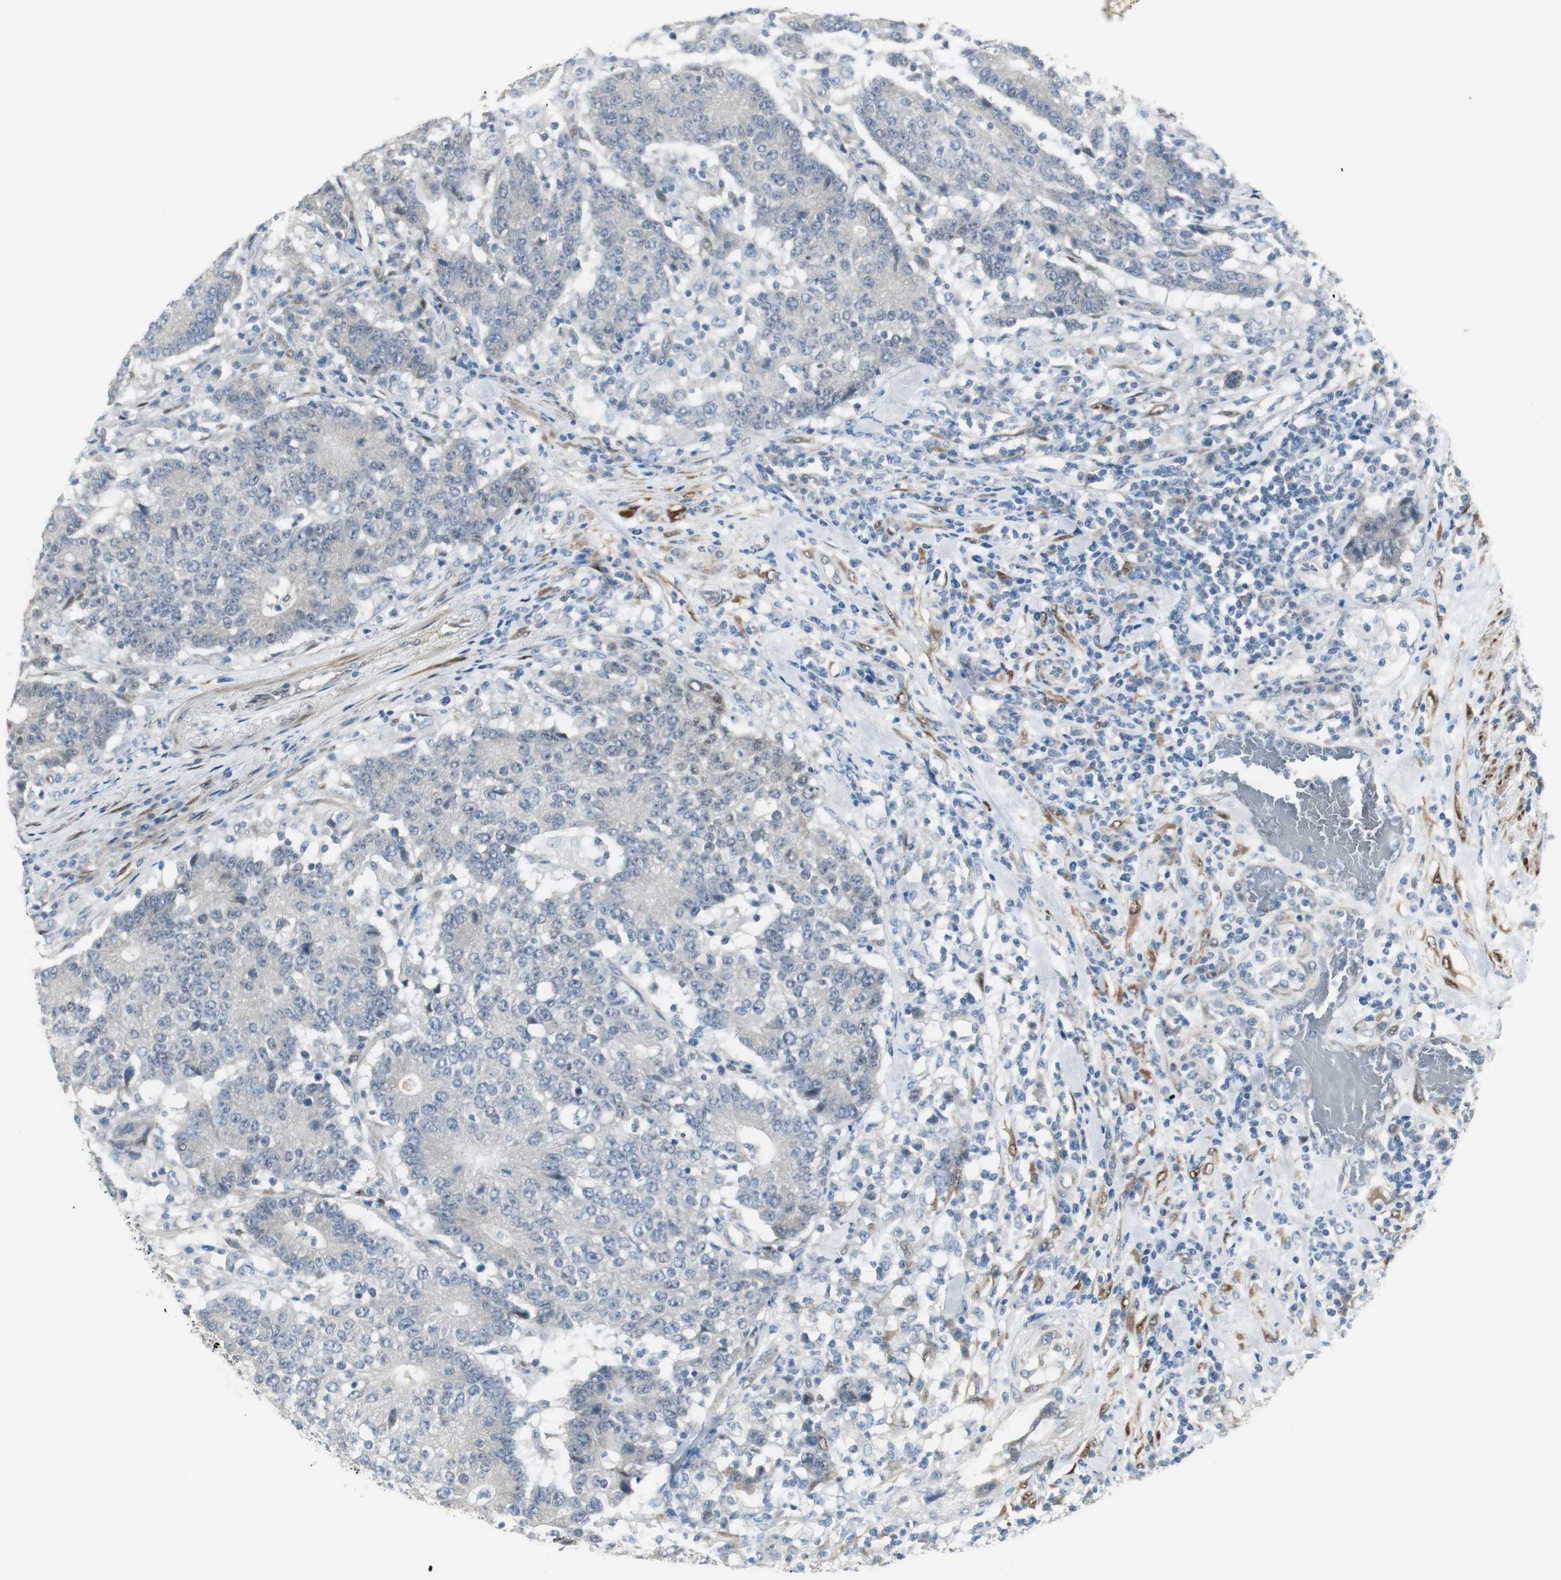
{"staining": {"intensity": "weak", "quantity": "25%-75%", "location": "cytoplasmic/membranous"}, "tissue": "colorectal cancer", "cell_type": "Tumor cells", "image_type": "cancer", "snomed": [{"axis": "morphology", "description": "Normal tissue, NOS"}, {"axis": "morphology", "description": "Adenocarcinoma, NOS"}, {"axis": "topography", "description": "Colon"}], "caption": "A photomicrograph of human colorectal cancer stained for a protein demonstrates weak cytoplasmic/membranous brown staining in tumor cells. (DAB (3,3'-diaminobenzidine) IHC, brown staining for protein, blue staining for nuclei).", "gene": "FHL2", "patient": {"sex": "female", "age": 75}}